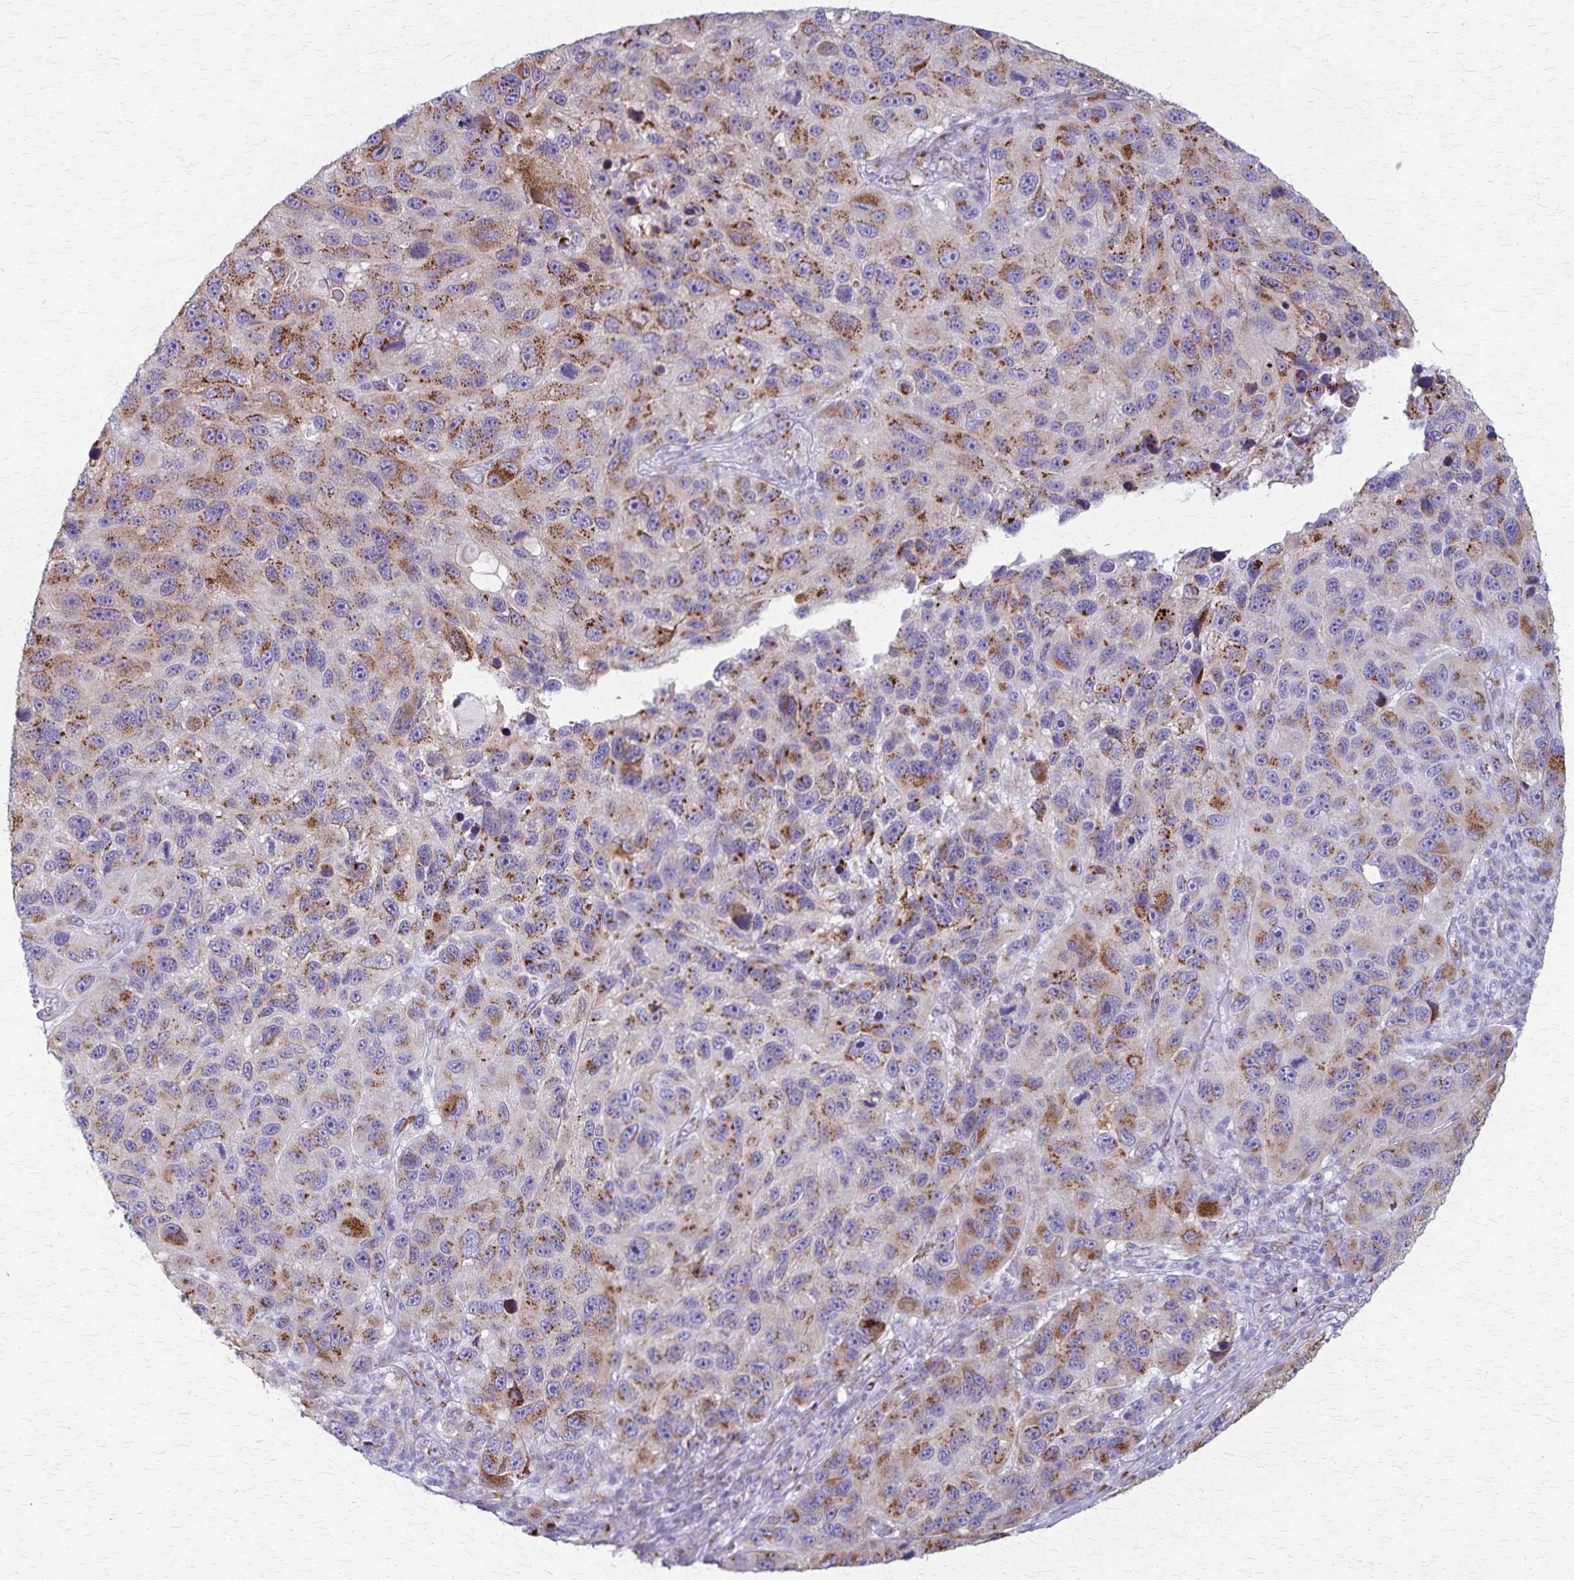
{"staining": {"intensity": "moderate", "quantity": ">75%", "location": "cytoplasmic/membranous"}, "tissue": "melanoma", "cell_type": "Tumor cells", "image_type": "cancer", "snomed": [{"axis": "morphology", "description": "Malignant melanoma, NOS"}, {"axis": "topography", "description": "Skin"}], "caption": "A brown stain shows moderate cytoplasmic/membranous staining of a protein in melanoma tumor cells.", "gene": "MCFD2", "patient": {"sex": "male", "age": 53}}